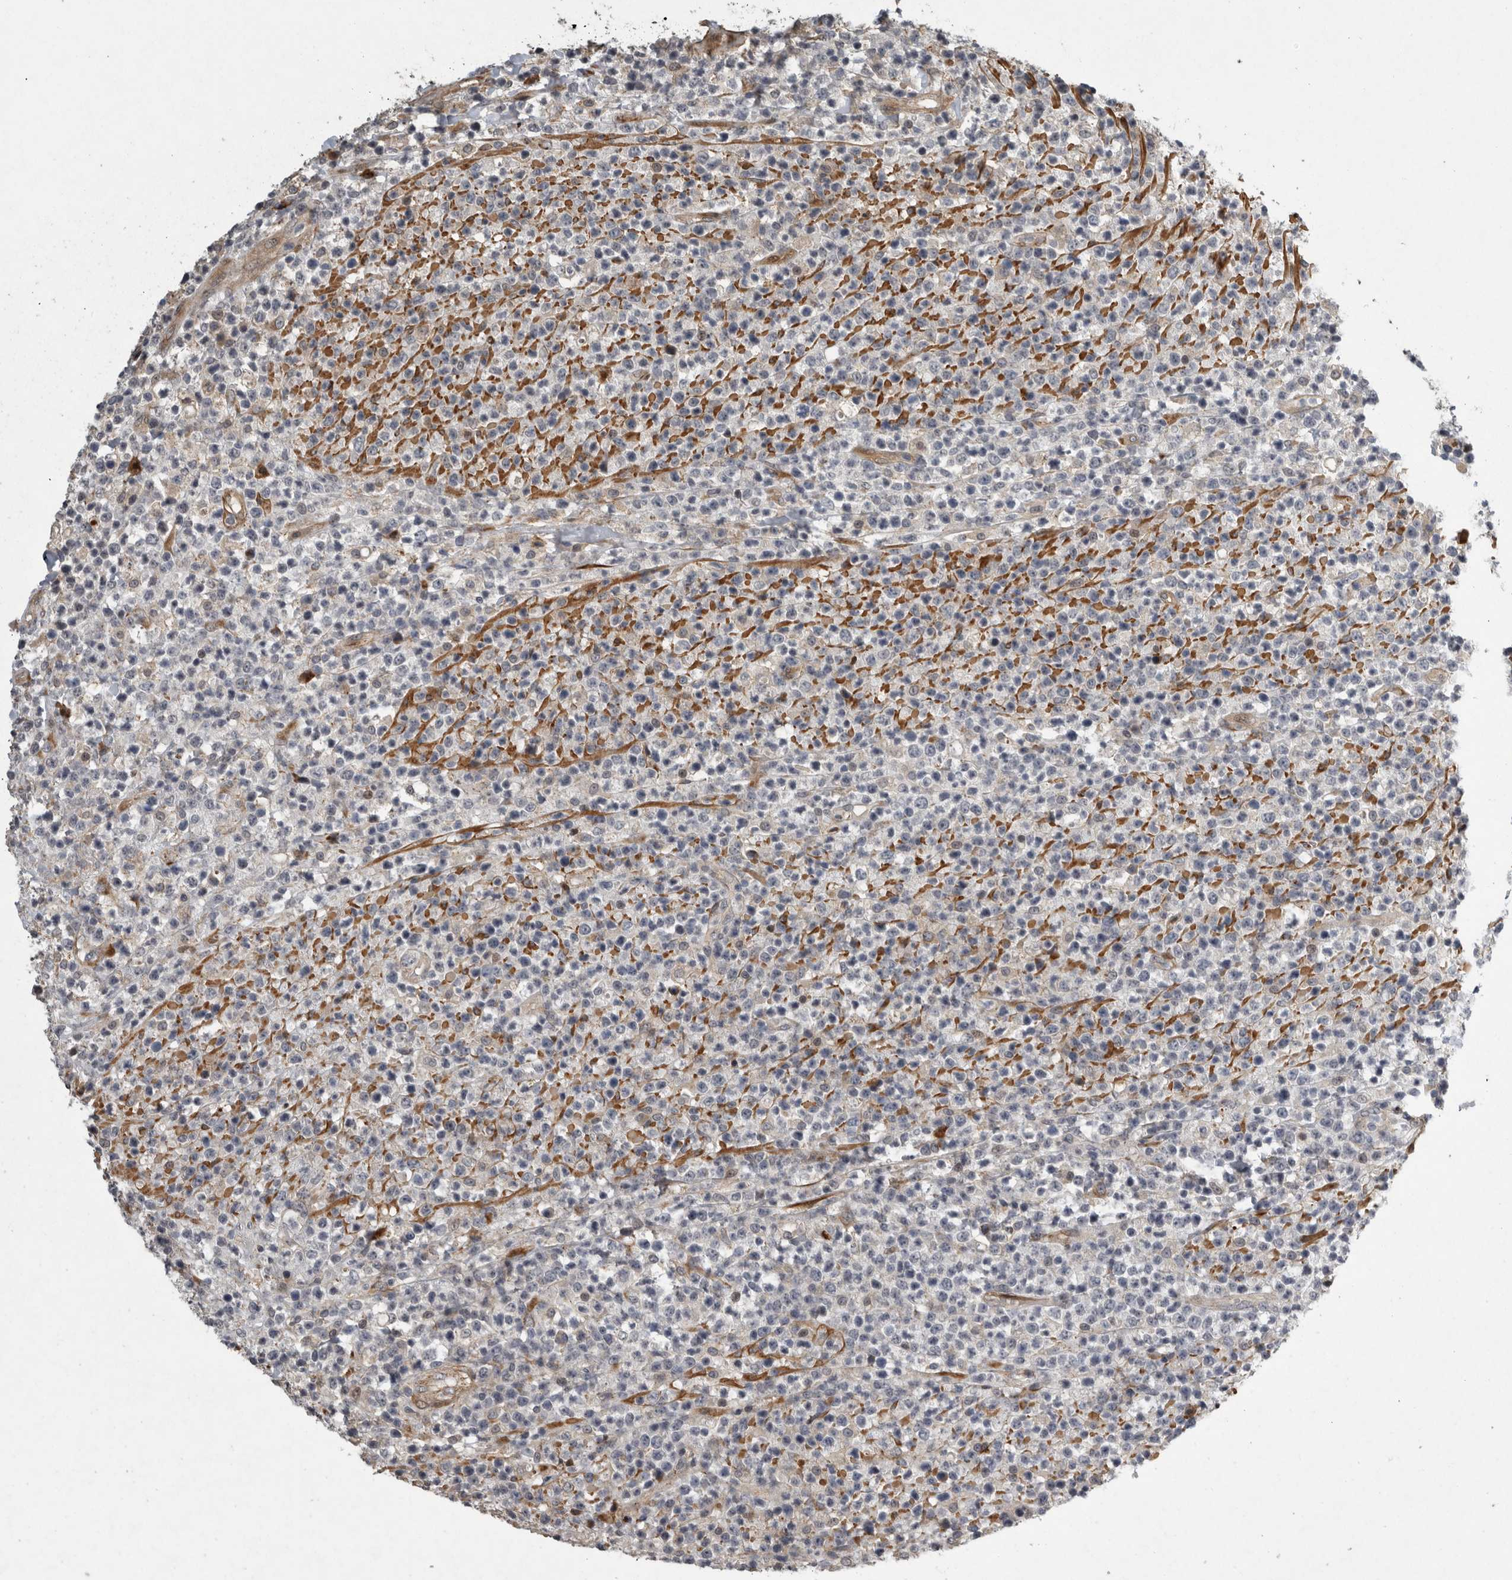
{"staining": {"intensity": "negative", "quantity": "none", "location": "none"}, "tissue": "lymphoma", "cell_type": "Tumor cells", "image_type": "cancer", "snomed": [{"axis": "morphology", "description": "Malignant lymphoma, non-Hodgkin's type, High grade"}, {"axis": "topography", "description": "Colon"}], "caption": "Human high-grade malignant lymphoma, non-Hodgkin's type stained for a protein using immunohistochemistry displays no expression in tumor cells.", "gene": "MPDZ", "patient": {"sex": "female", "age": 53}}